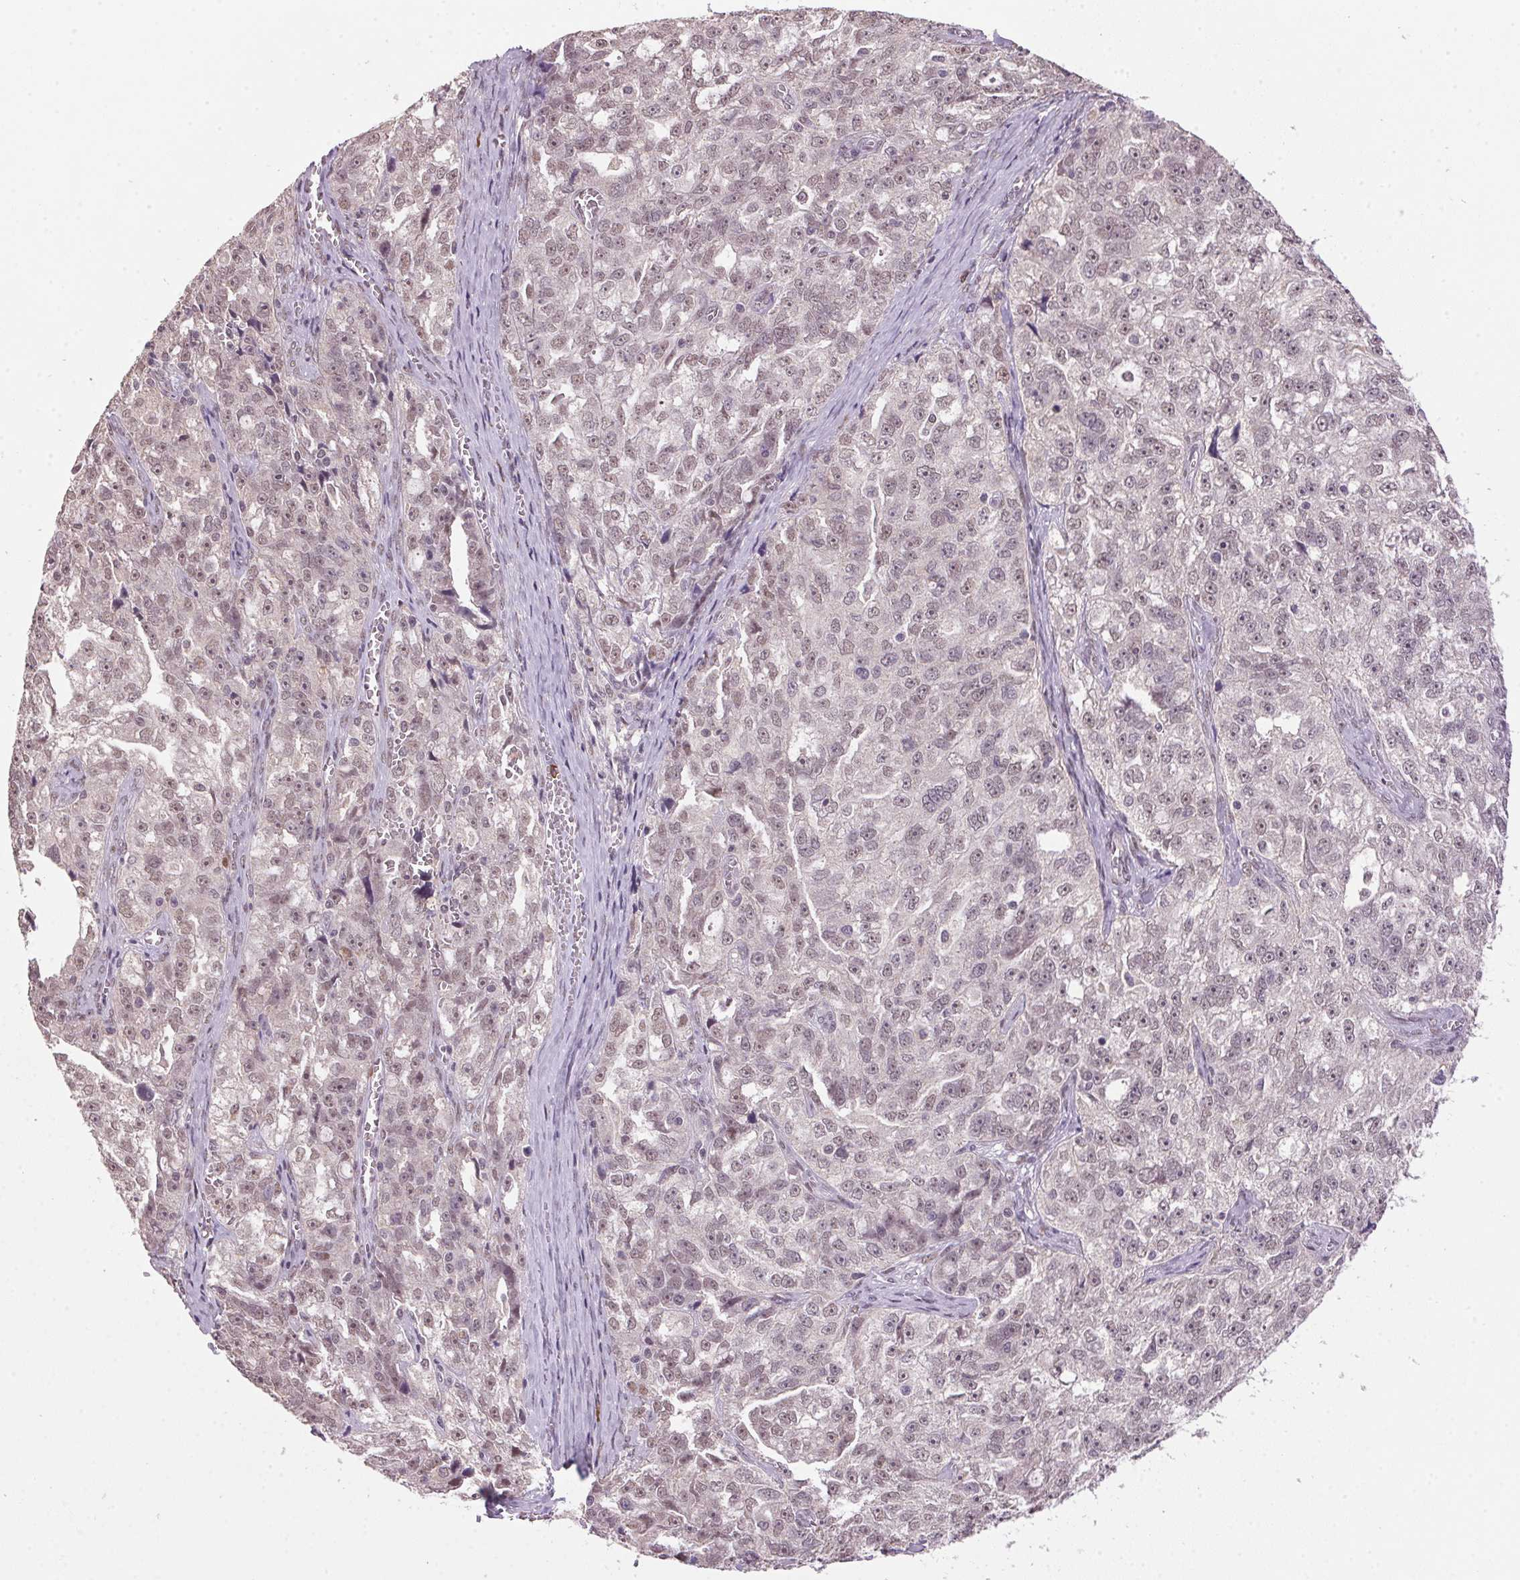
{"staining": {"intensity": "weak", "quantity": "25%-75%", "location": "nuclear"}, "tissue": "ovarian cancer", "cell_type": "Tumor cells", "image_type": "cancer", "snomed": [{"axis": "morphology", "description": "Cystadenocarcinoma, serous, NOS"}, {"axis": "topography", "description": "Ovary"}], "caption": "Immunohistochemical staining of ovarian cancer (serous cystadenocarcinoma) demonstrates low levels of weak nuclear protein expression in about 25%-75% of tumor cells. (DAB (3,3'-diaminobenzidine) IHC with brightfield microscopy, high magnification).", "gene": "ZBTB4", "patient": {"sex": "female", "age": 51}}